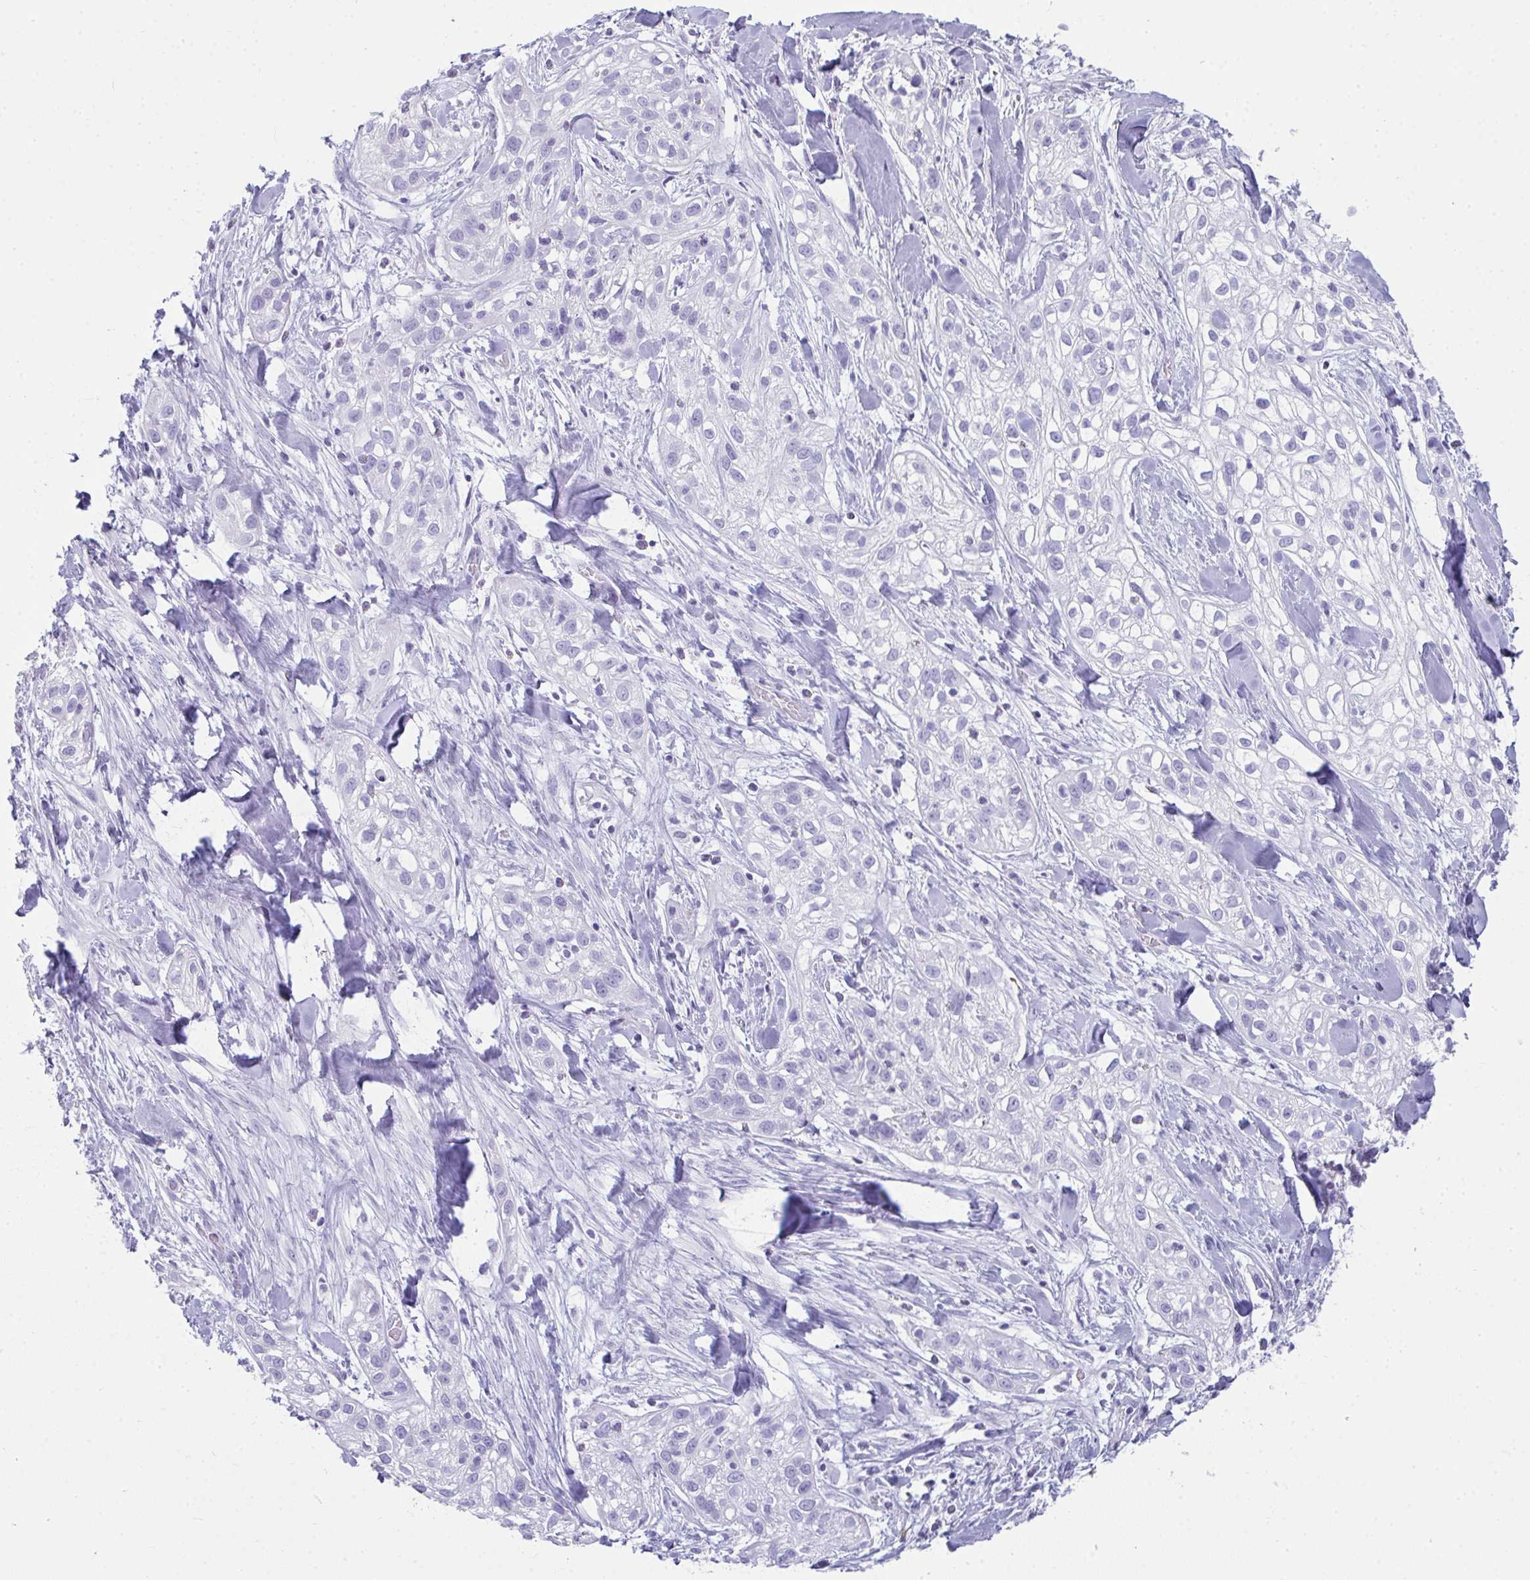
{"staining": {"intensity": "negative", "quantity": "none", "location": "none"}, "tissue": "skin cancer", "cell_type": "Tumor cells", "image_type": "cancer", "snomed": [{"axis": "morphology", "description": "Squamous cell carcinoma, NOS"}, {"axis": "topography", "description": "Skin"}], "caption": "The image displays no staining of tumor cells in skin cancer.", "gene": "RASL10A", "patient": {"sex": "male", "age": 82}}